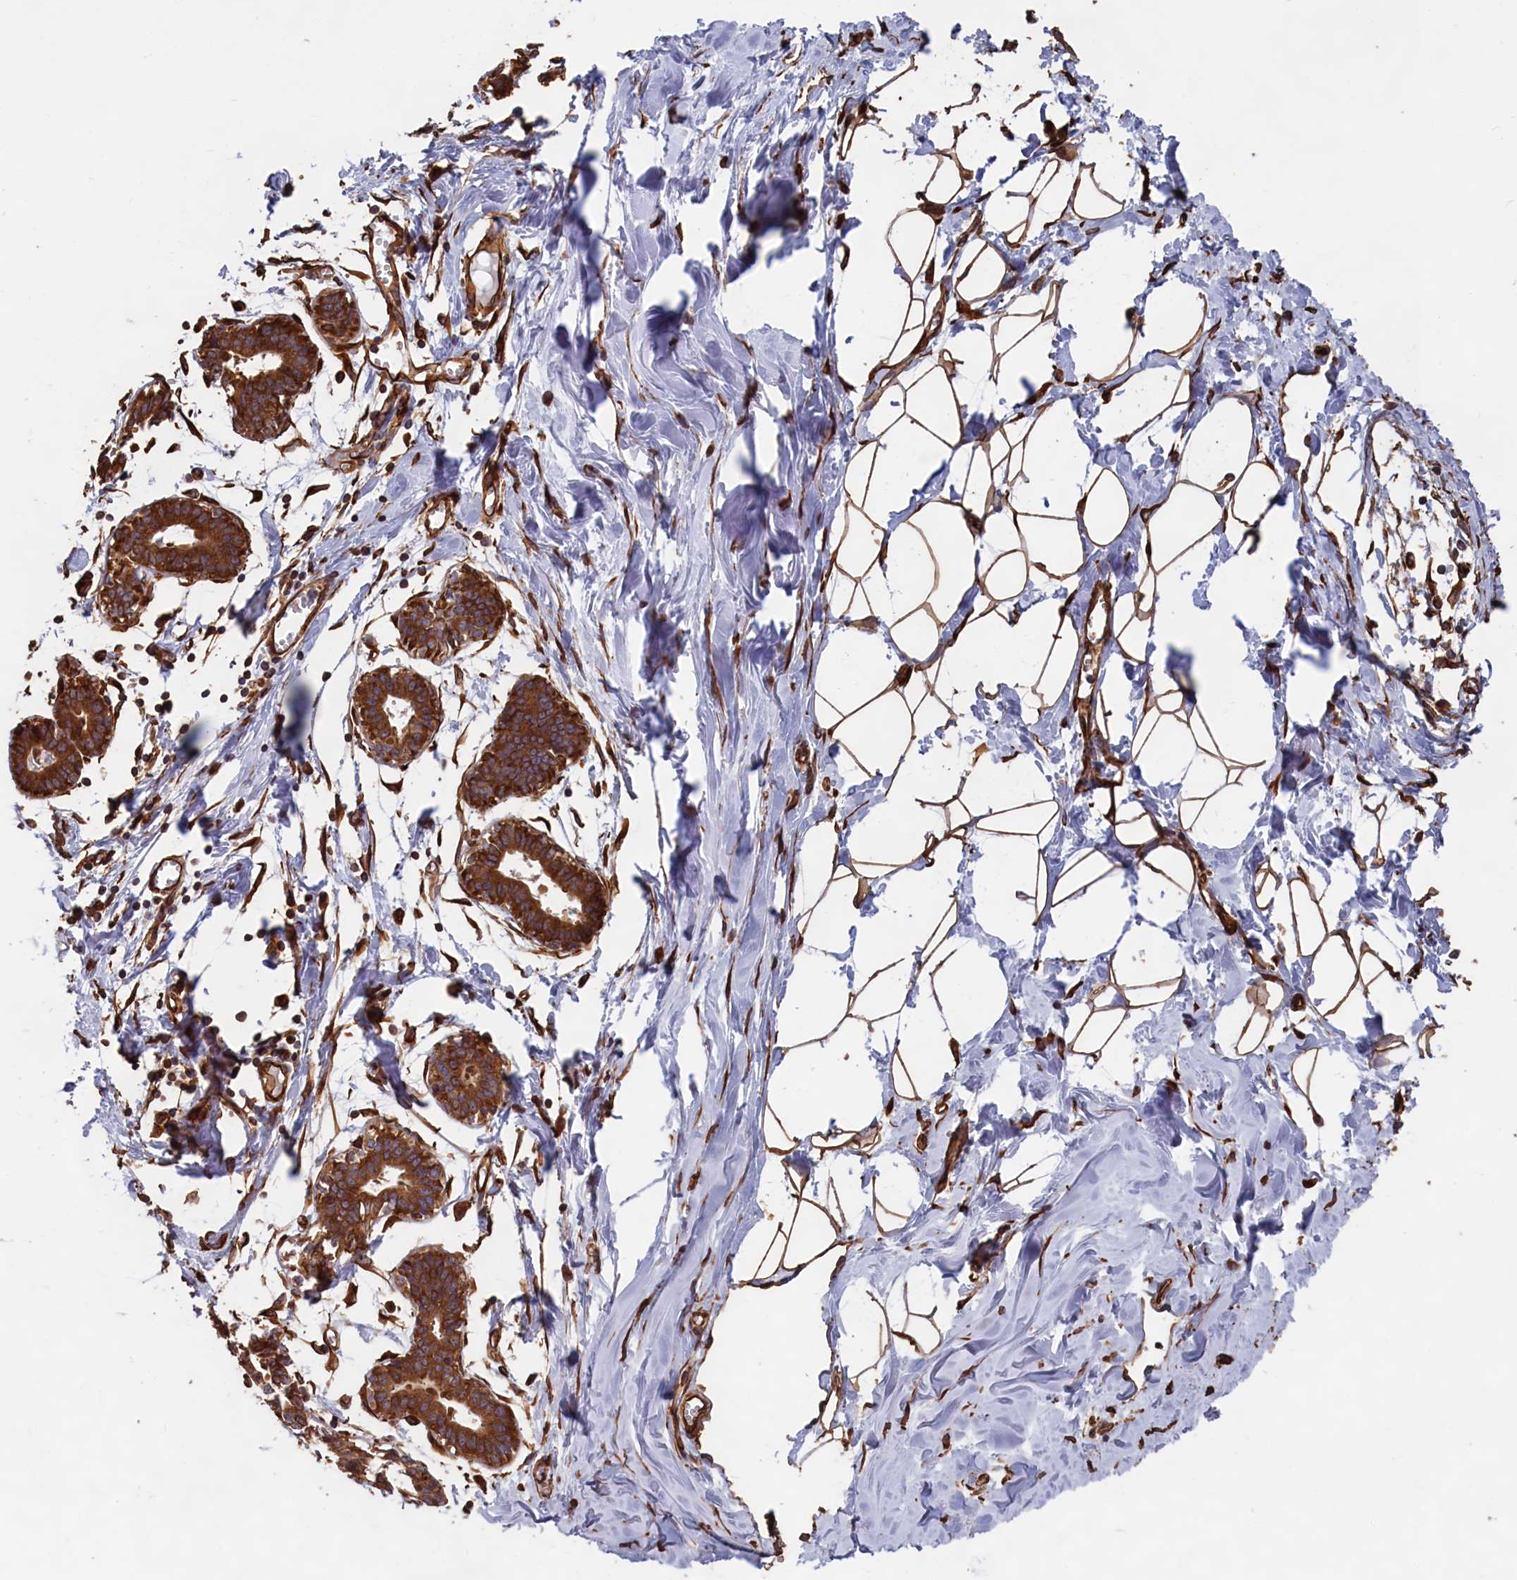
{"staining": {"intensity": "strong", "quantity": ">75%", "location": "cytoplasmic/membranous"}, "tissue": "breast", "cell_type": "Adipocytes", "image_type": "normal", "snomed": [{"axis": "morphology", "description": "Normal tissue, NOS"}, {"axis": "topography", "description": "Breast"}], "caption": "This micrograph exhibits benign breast stained with immunohistochemistry (IHC) to label a protein in brown. The cytoplasmic/membranous of adipocytes show strong positivity for the protein. Nuclei are counter-stained blue.", "gene": "CCDC124", "patient": {"sex": "female", "age": 27}}